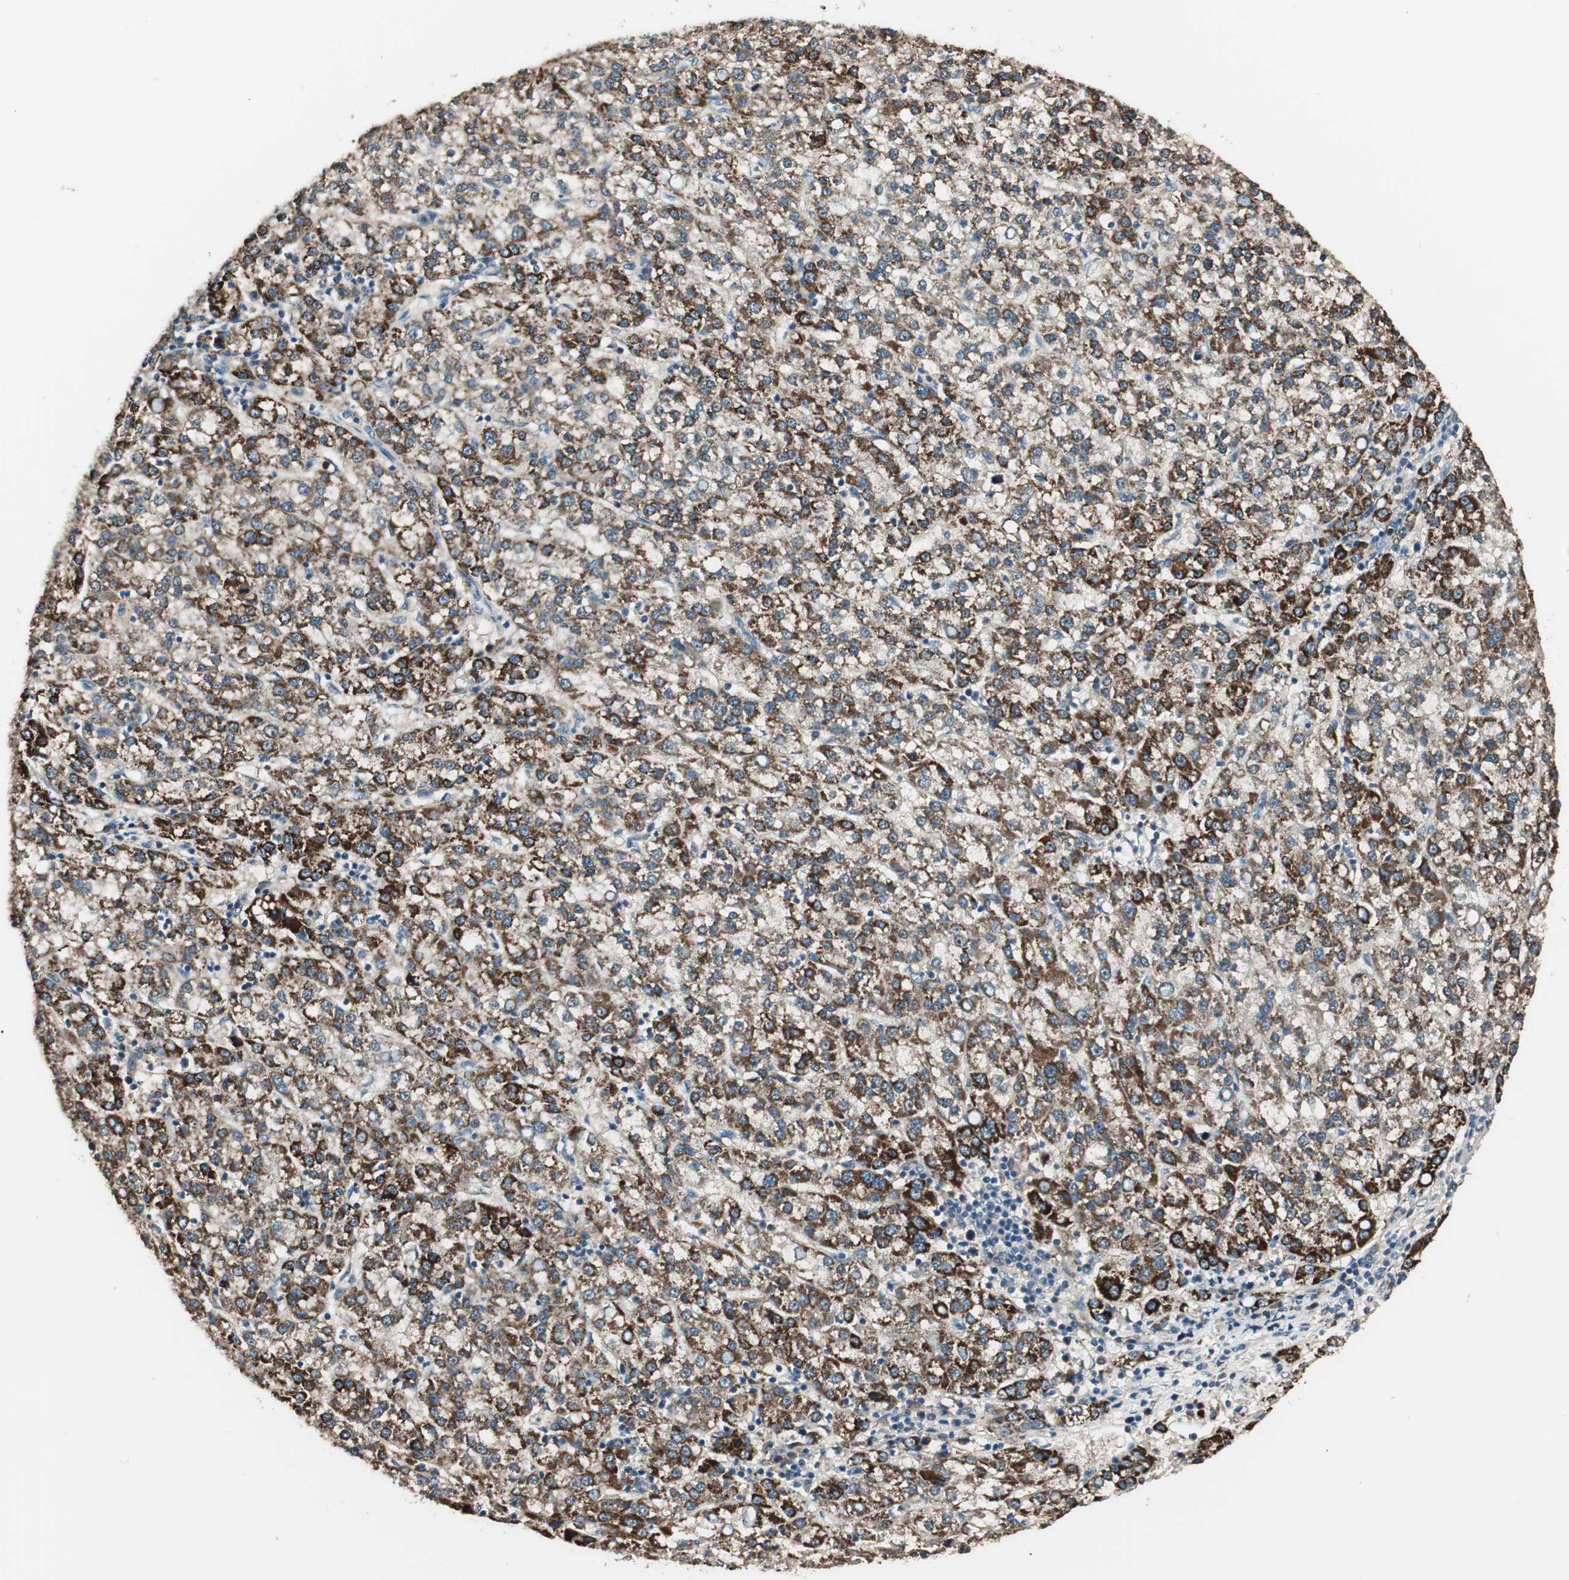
{"staining": {"intensity": "strong", "quantity": ">75%", "location": "cytoplasmic/membranous,nuclear"}, "tissue": "liver cancer", "cell_type": "Tumor cells", "image_type": "cancer", "snomed": [{"axis": "morphology", "description": "Carcinoma, Hepatocellular, NOS"}, {"axis": "topography", "description": "Liver"}], "caption": "Immunohistochemistry of human hepatocellular carcinoma (liver) shows high levels of strong cytoplasmic/membranous and nuclear positivity in about >75% of tumor cells. The staining is performed using DAB brown chromogen to label protein expression. The nuclei are counter-stained blue using hematoxylin.", "gene": "NFRKB", "patient": {"sex": "female", "age": 58}}